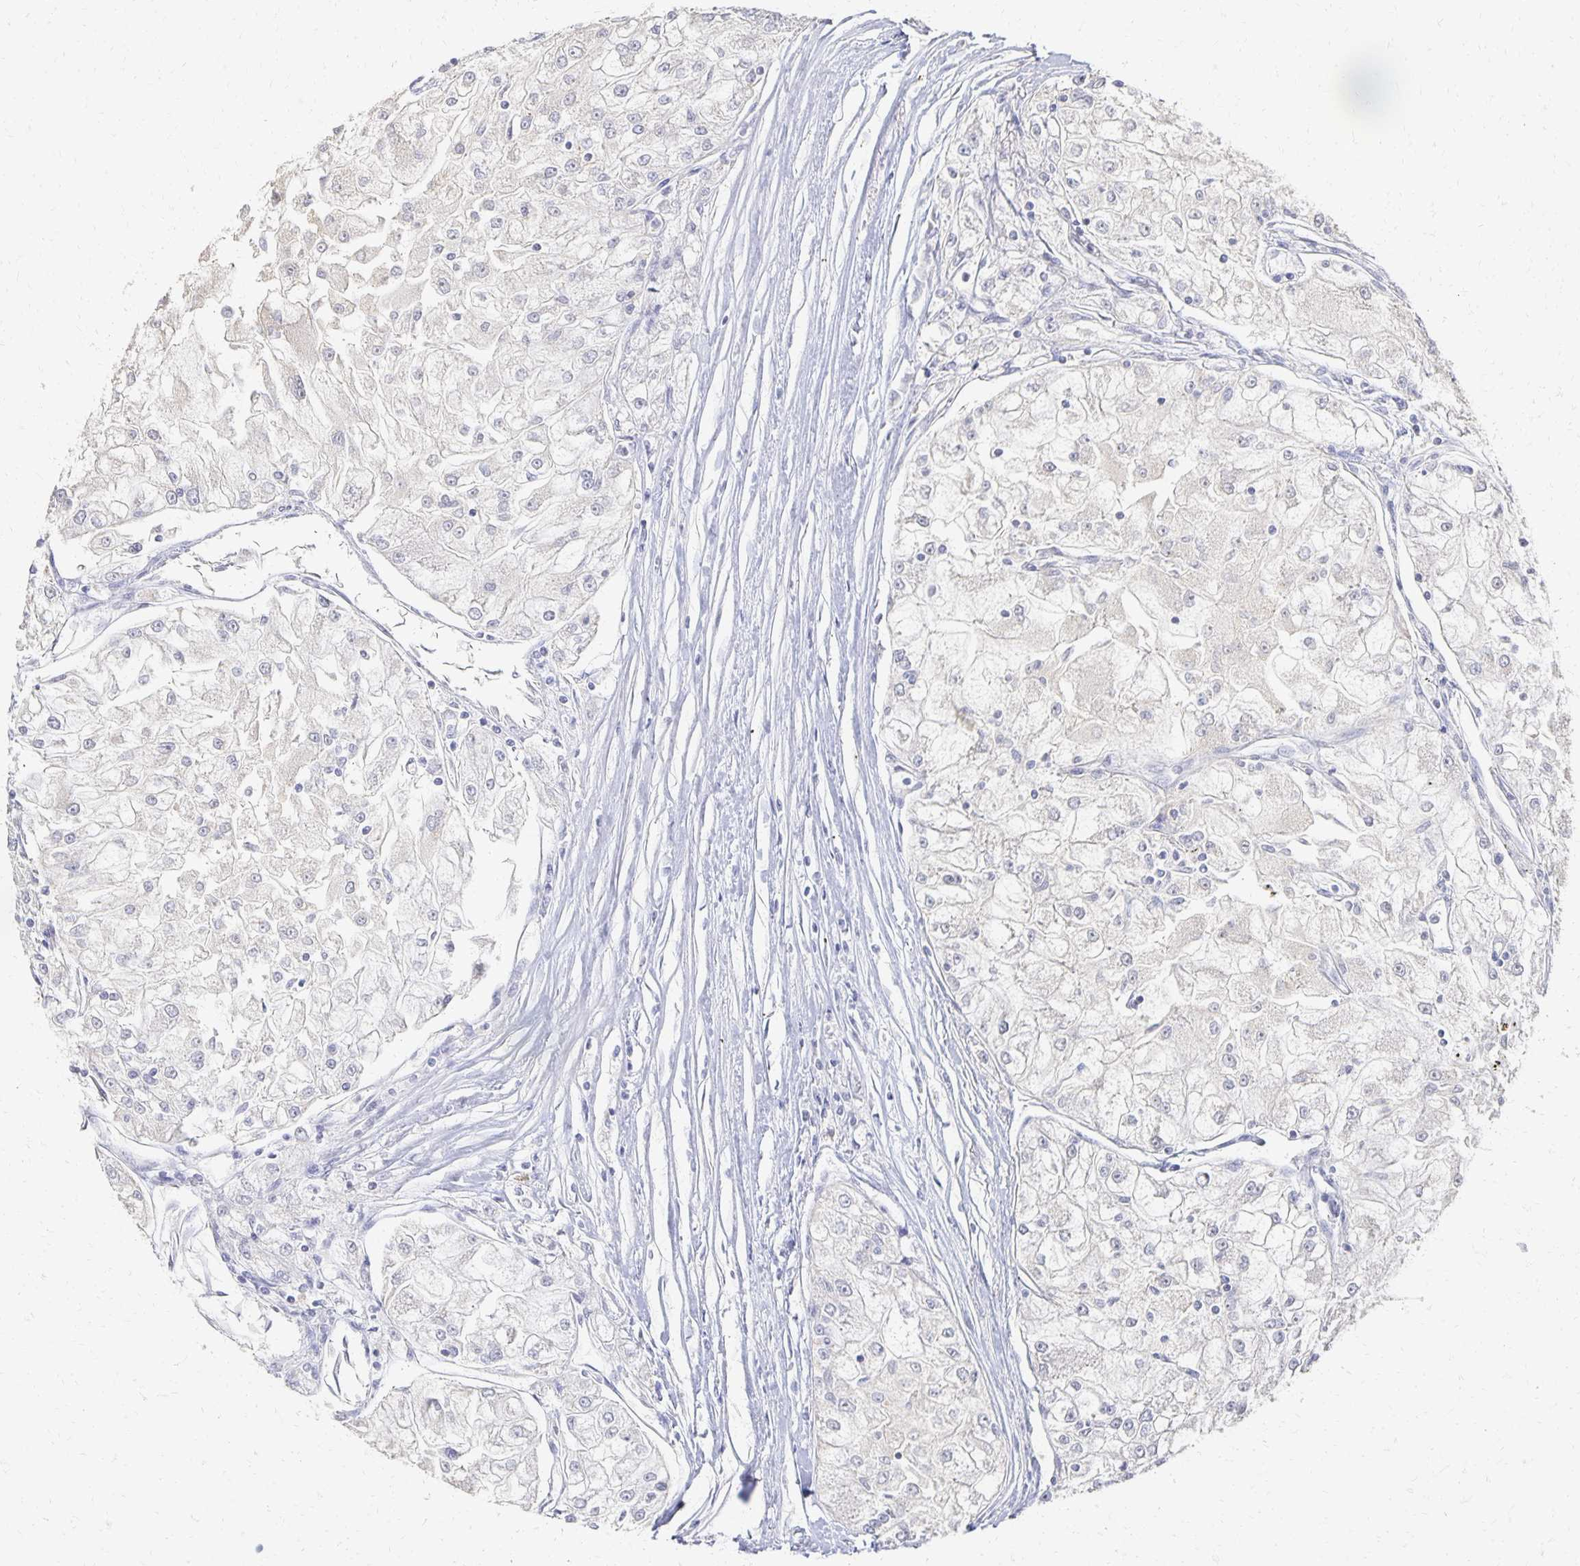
{"staining": {"intensity": "negative", "quantity": "none", "location": "none"}, "tissue": "renal cancer", "cell_type": "Tumor cells", "image_type": "cancer", "snomed": [{"axis": "morphology", "description": "Adenocarcinoma, NOS"}, {"axis": "topography", "description": "Kidney"}], "caption": "This is an IHC image of human renal cancer (adenocarcinoma). There is no positivity in tumor cells.", "gene": "CST6", "patient": {"sex": "female", "age": 72}}